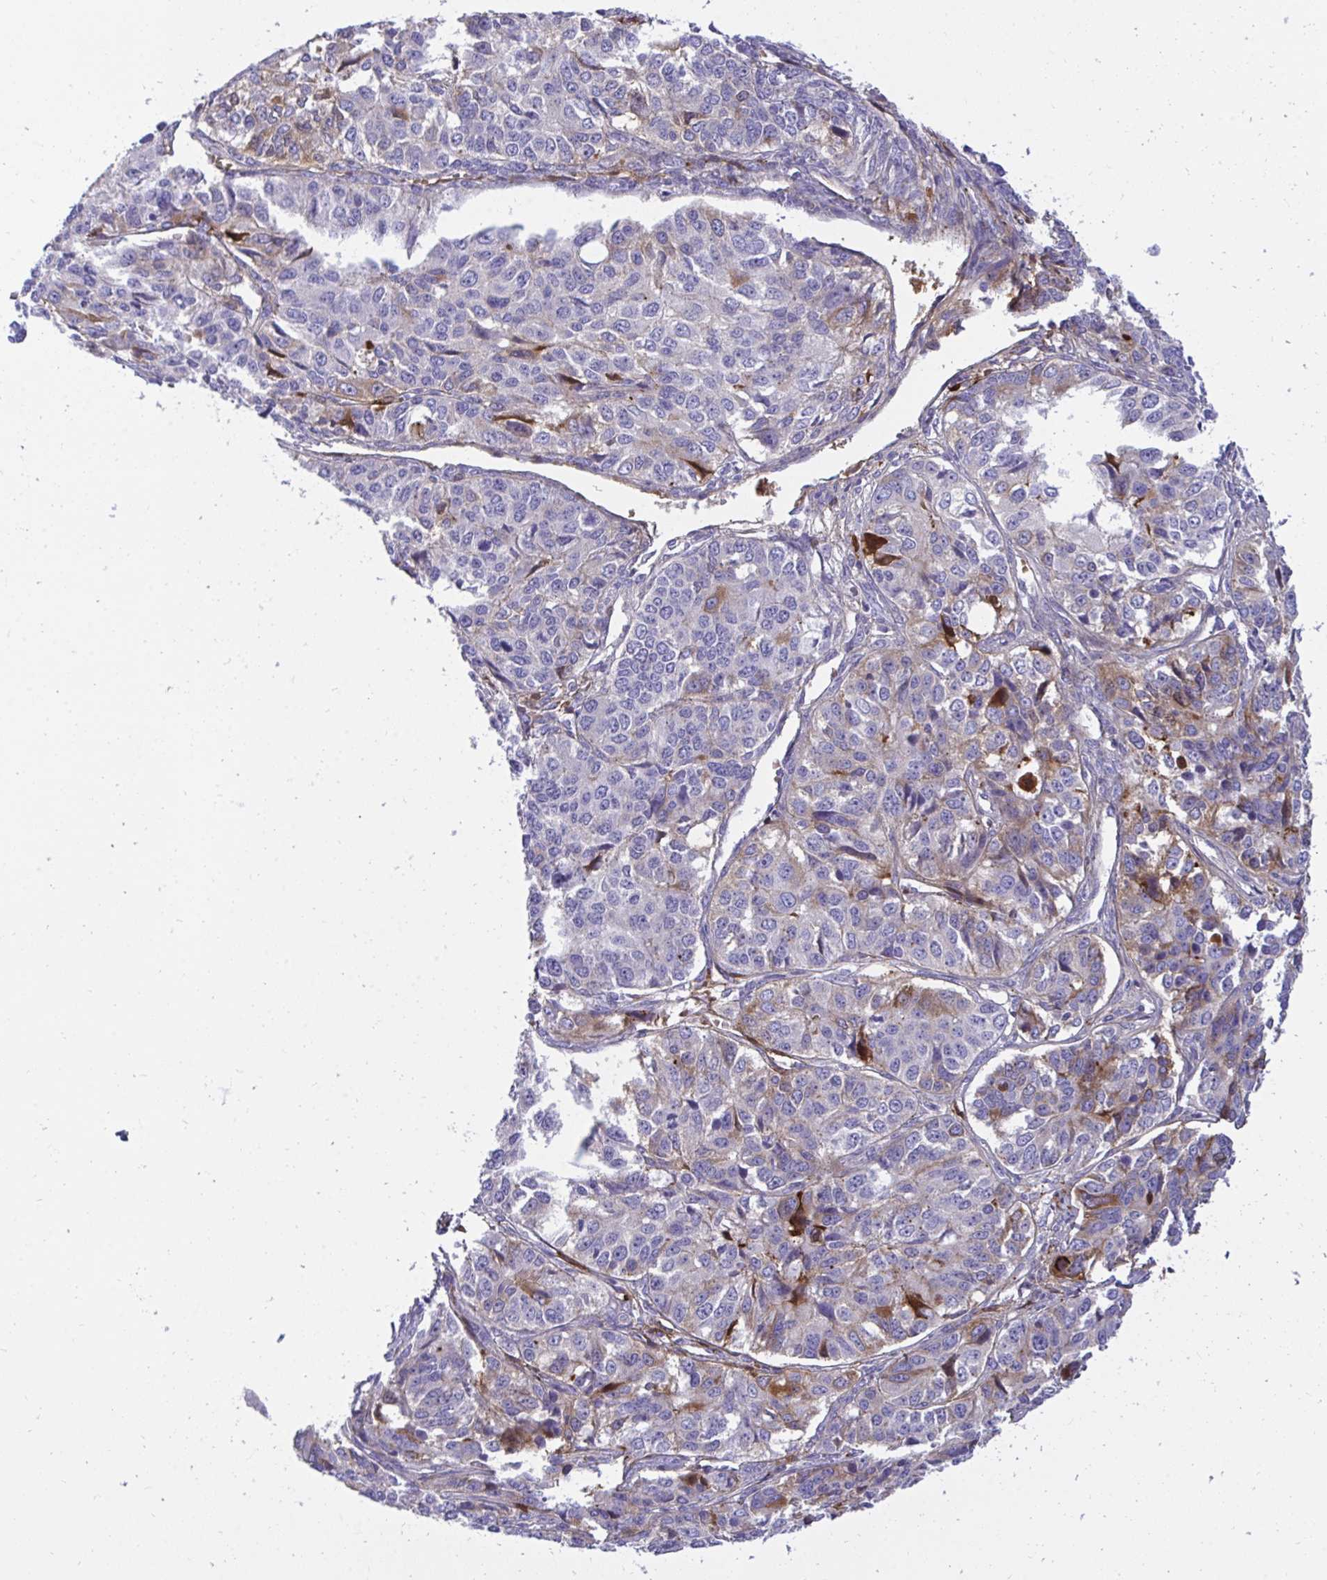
{"staining": {"intensity": "moderate", "quantity": "<25%", "location": "cytoplasmic/membranous"}, "tissue": "ovarian cancer", "cell_type": "Tumor cells", "image_type": "cancer", "snomed": [{"axis": "morphology", "description": "Carcinoma, endometroid"}, {"axis": "topography", "description": "Ovary"}], "caption": "Human ovarian endometroid carcinoma stained with a brown dye demonstrates moderate cytoplasmic/membranous positive expression in about <25% of tumor cells.", "gene": "F2", "patient": {"sex": "female", "age": 51}}